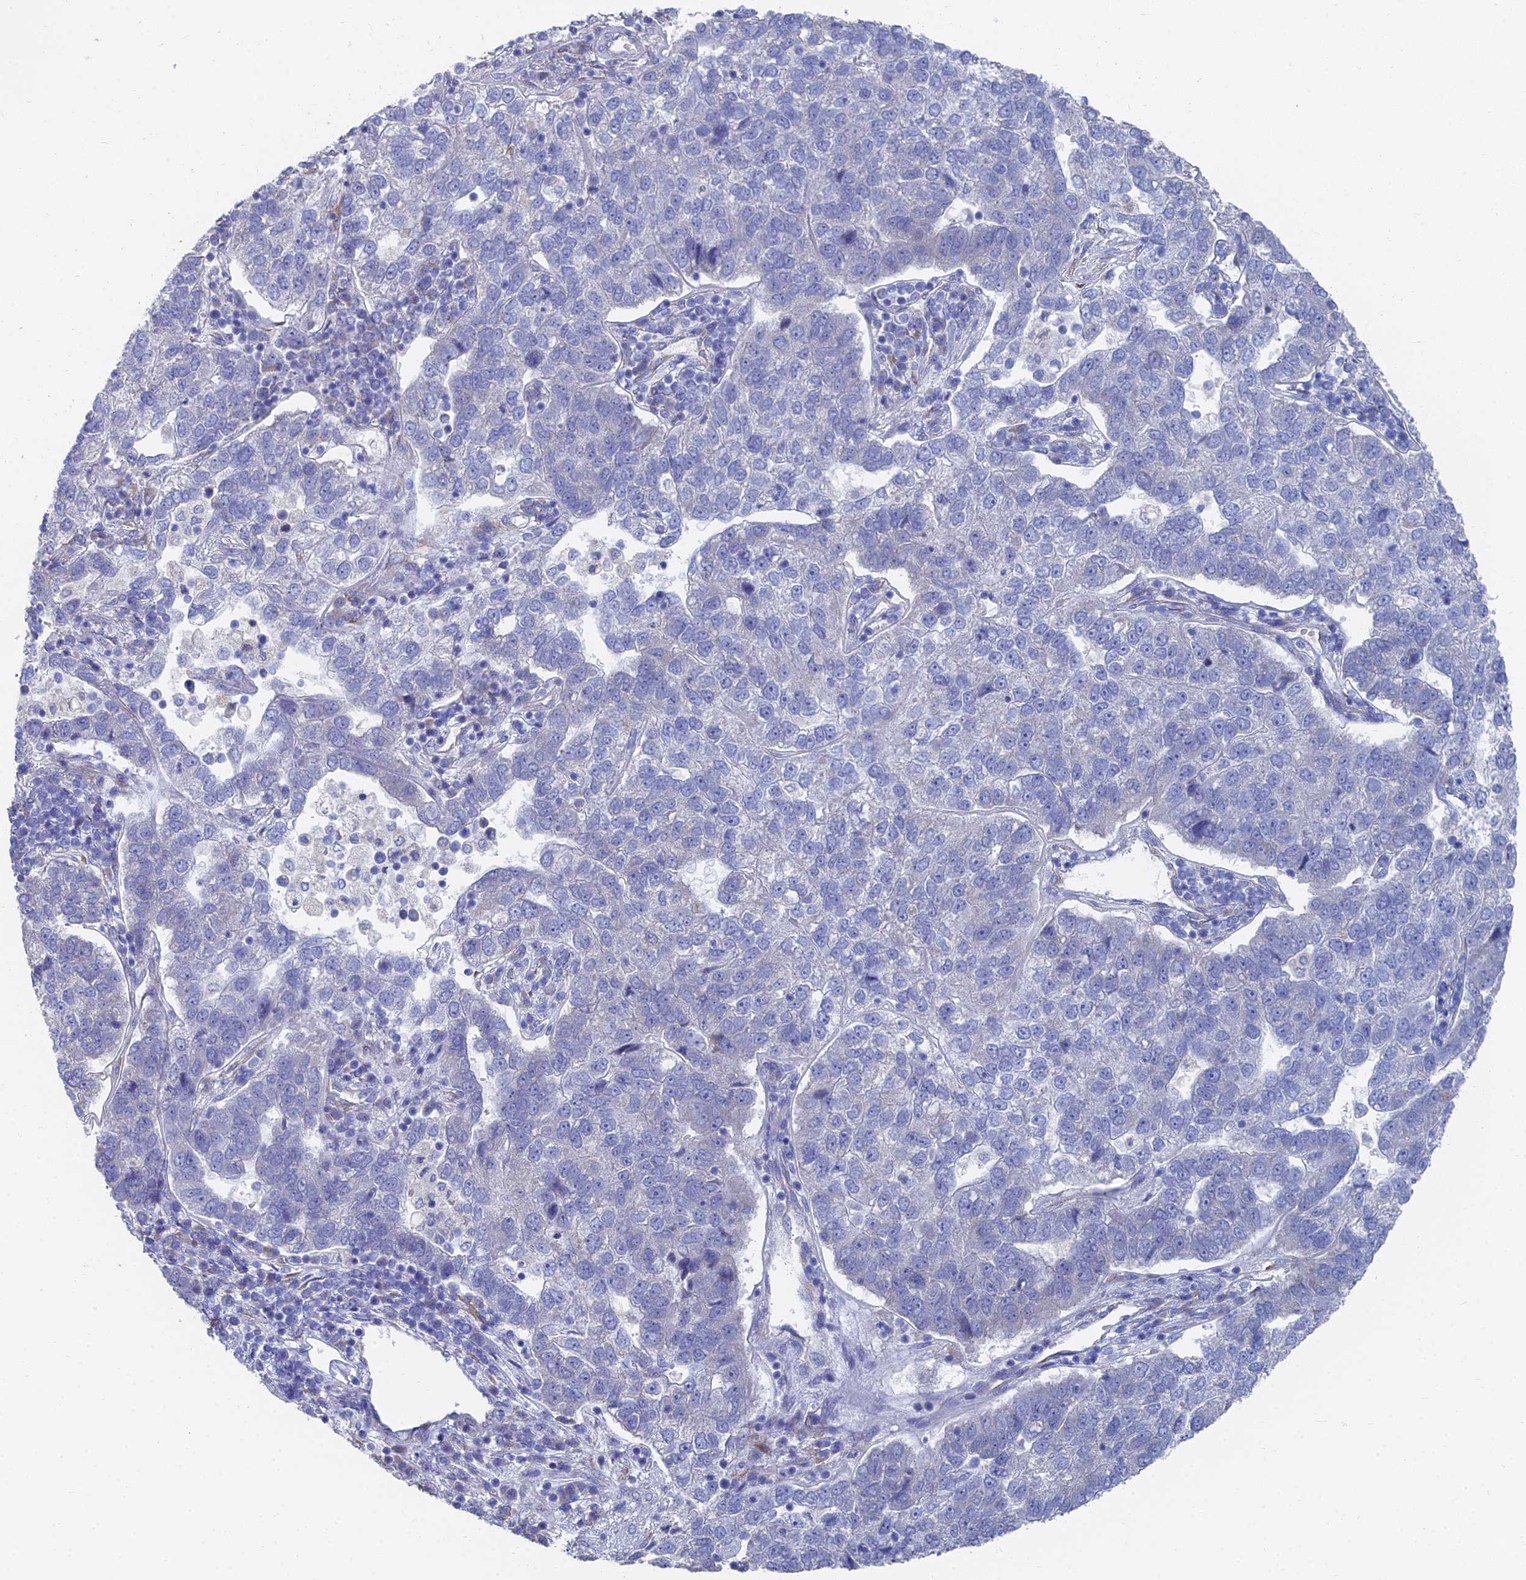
{"staining": {"intensity": "negative", "quantity": "none", "location": "none"}, "tissue": "pancreatic cancer", "cell_type": "Tumor cells", "image_type": "cancer", "snomed": [{"axis": "morphology", "description": "Adenocarcinoma, NOS"}, {"axis": "topography", "description": "Pancreas"}], "caption": "Tumor cells show no significant positivity in adenocarcinoma (pancreatic).", "gene": "TNNT3", "patient": {"sex": "female", "age": 61}}